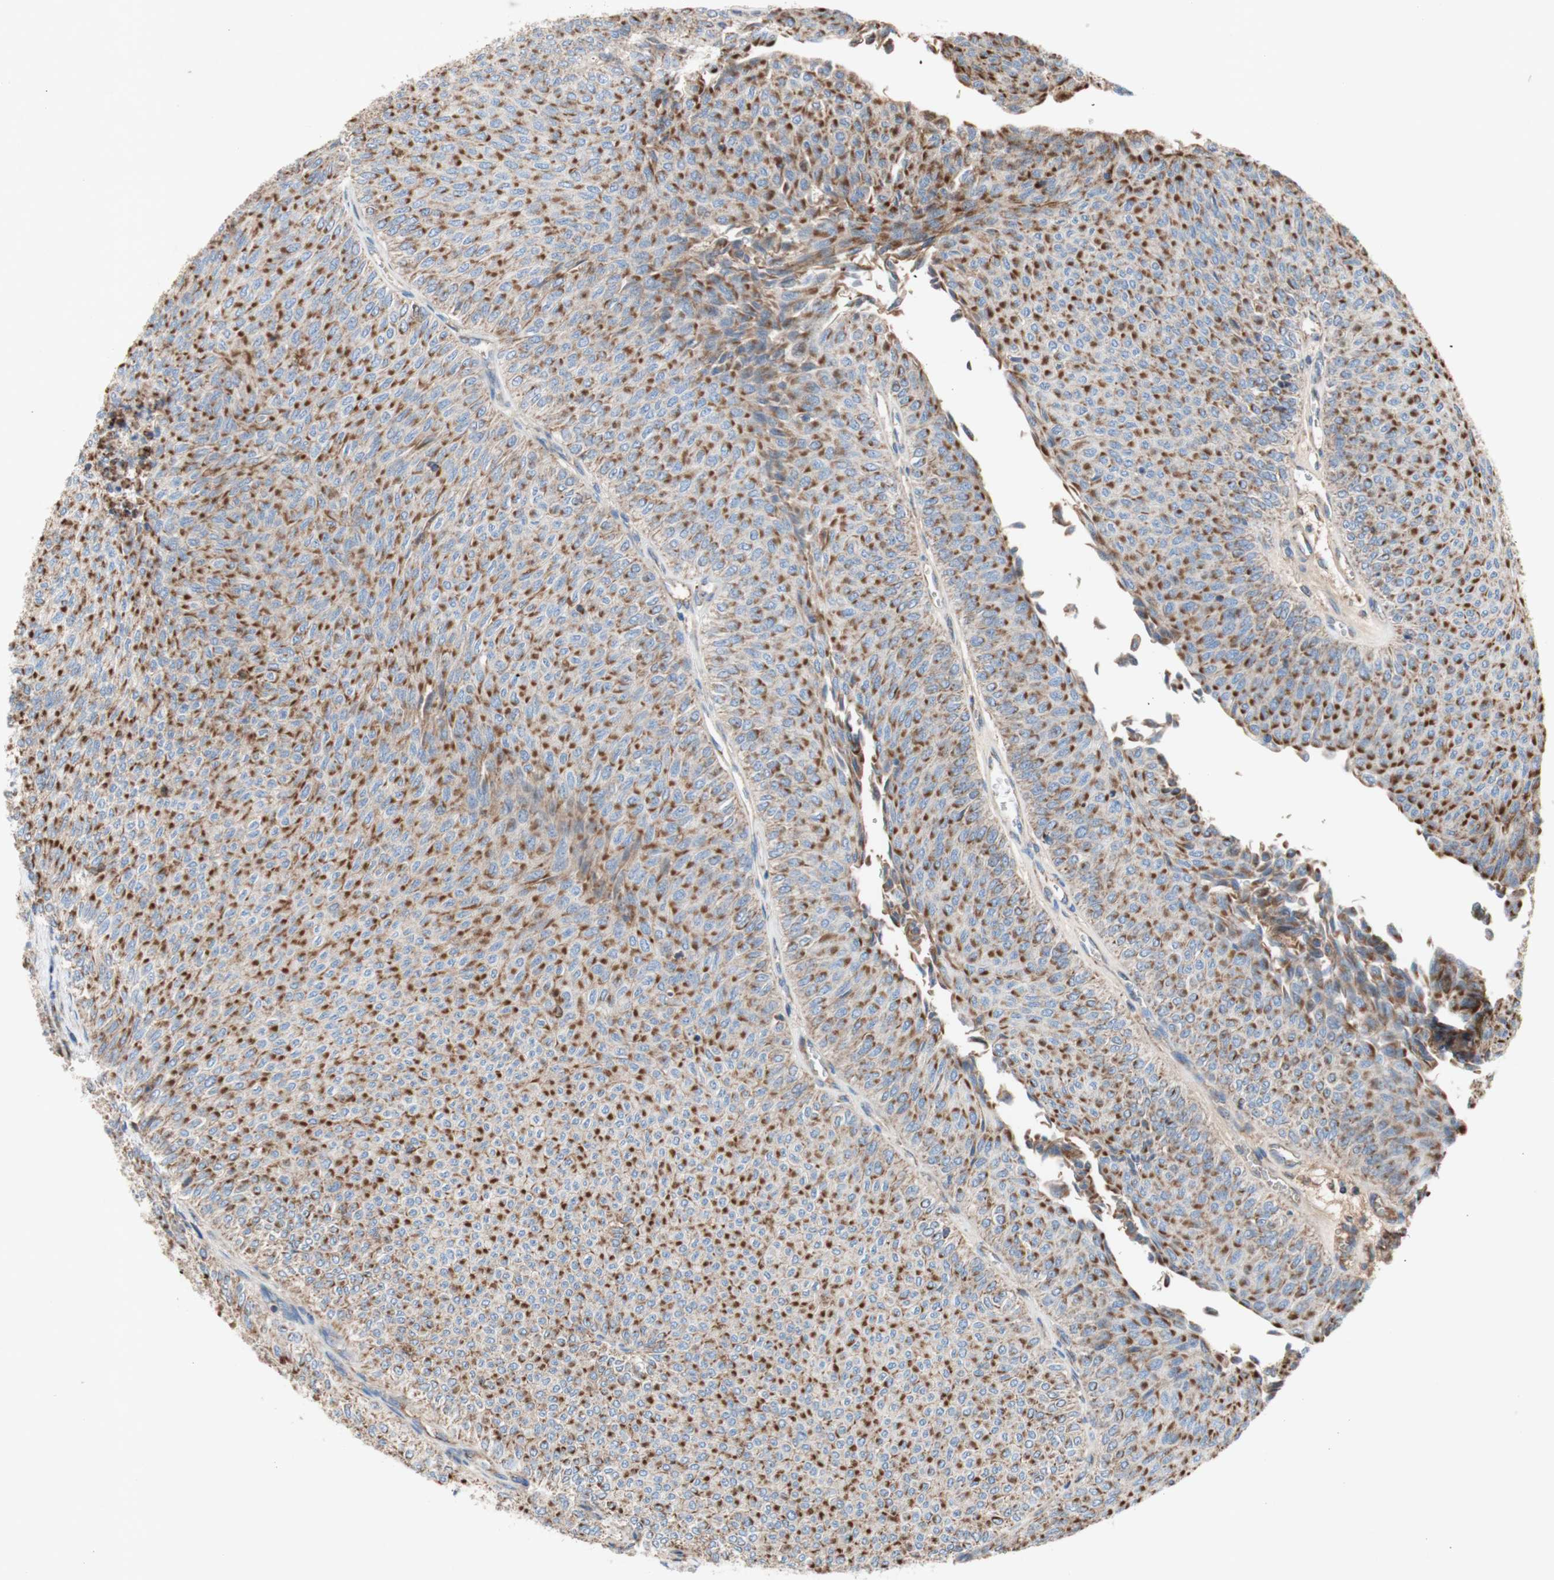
{"staining": {"intensity": "moderate", "quantity": ">75%", "location": "cytoplasmic/membranous"}, "tissue": "urothelial cancer", "cell_type": "Tumor cells", "image_type": "cancer", "snomed": [{"axis": "morphology", "description": "Urothelial carcinoma, Low grade"}, {"axis": "topography", "description": "Urinary bladder"}], "caption": "Immunohistochemistry (IHC) (DAB) staining of low-grade urothelial carcinoma displays moderate cytoplasmic/membranous protein staining in approximately >75% of tumor cells.", "gene": "SDHB", "patient": {"sex": "male", "age": 78}}